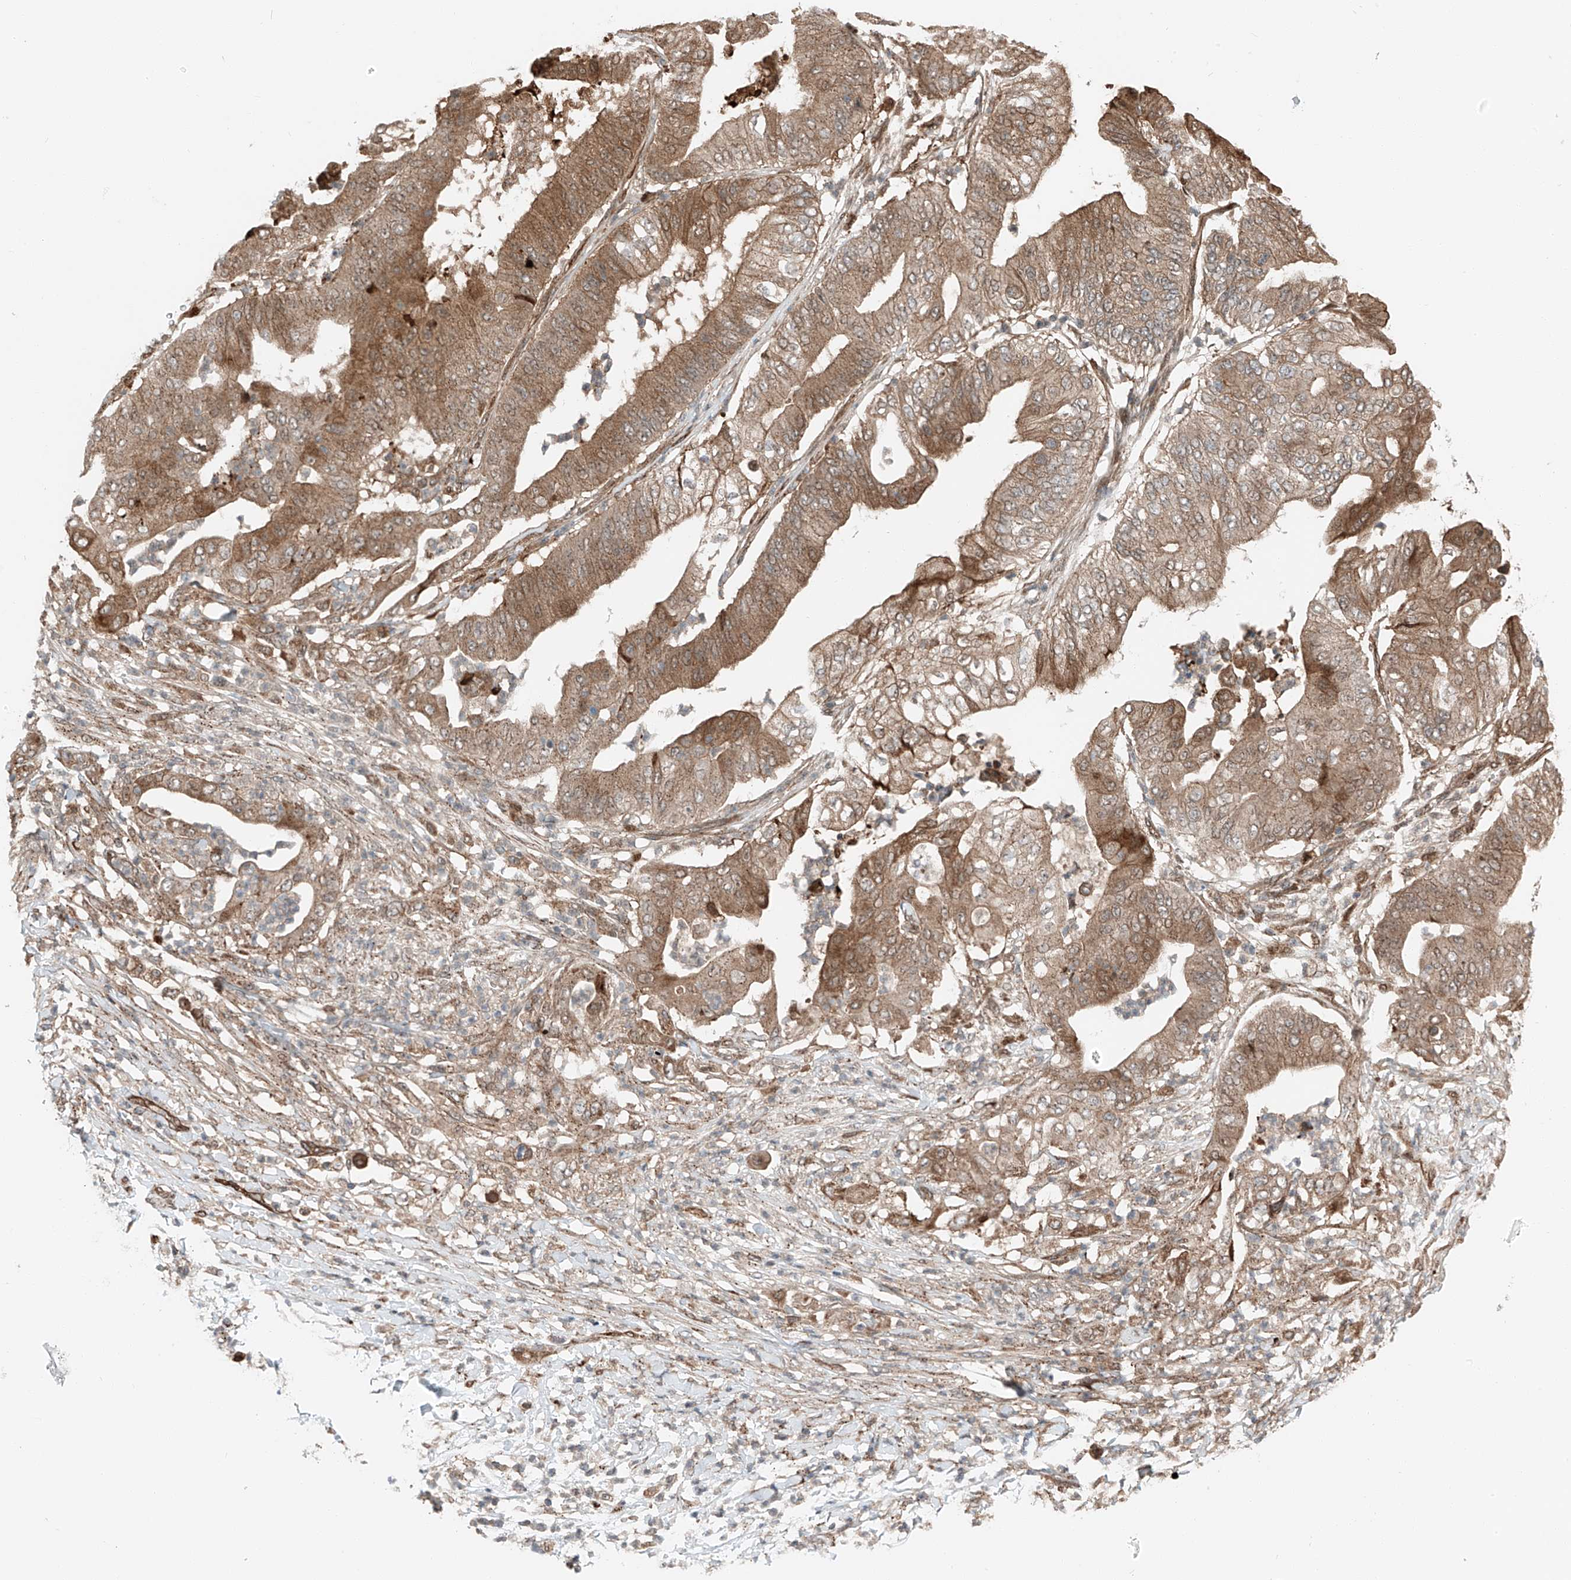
{"staining": {"intensity": "moderate", "quantity": ">75%", "location": "cytoplasmic/membranous"}, "tissue": "pancreatic cancer", "cell_type": "Tumor cells", "image_type": "cancer", "snomed": [{"axis": "morphology", "description": "Adenocarcinoma, NOS"}, {"axis": "topography", "description": "Pancreas"}], "caption": "Adenocarcinoma (pancreatic) tissue exhibits moderate cytoplasmic/membranous staining in approximately >75% of tumor cells, visualized by immunohistochemistry. (Brightfield microscopy of DAB IHC at high magnification).", "gene": "USP48", "patient": {"sex": "female", "age": 77}}